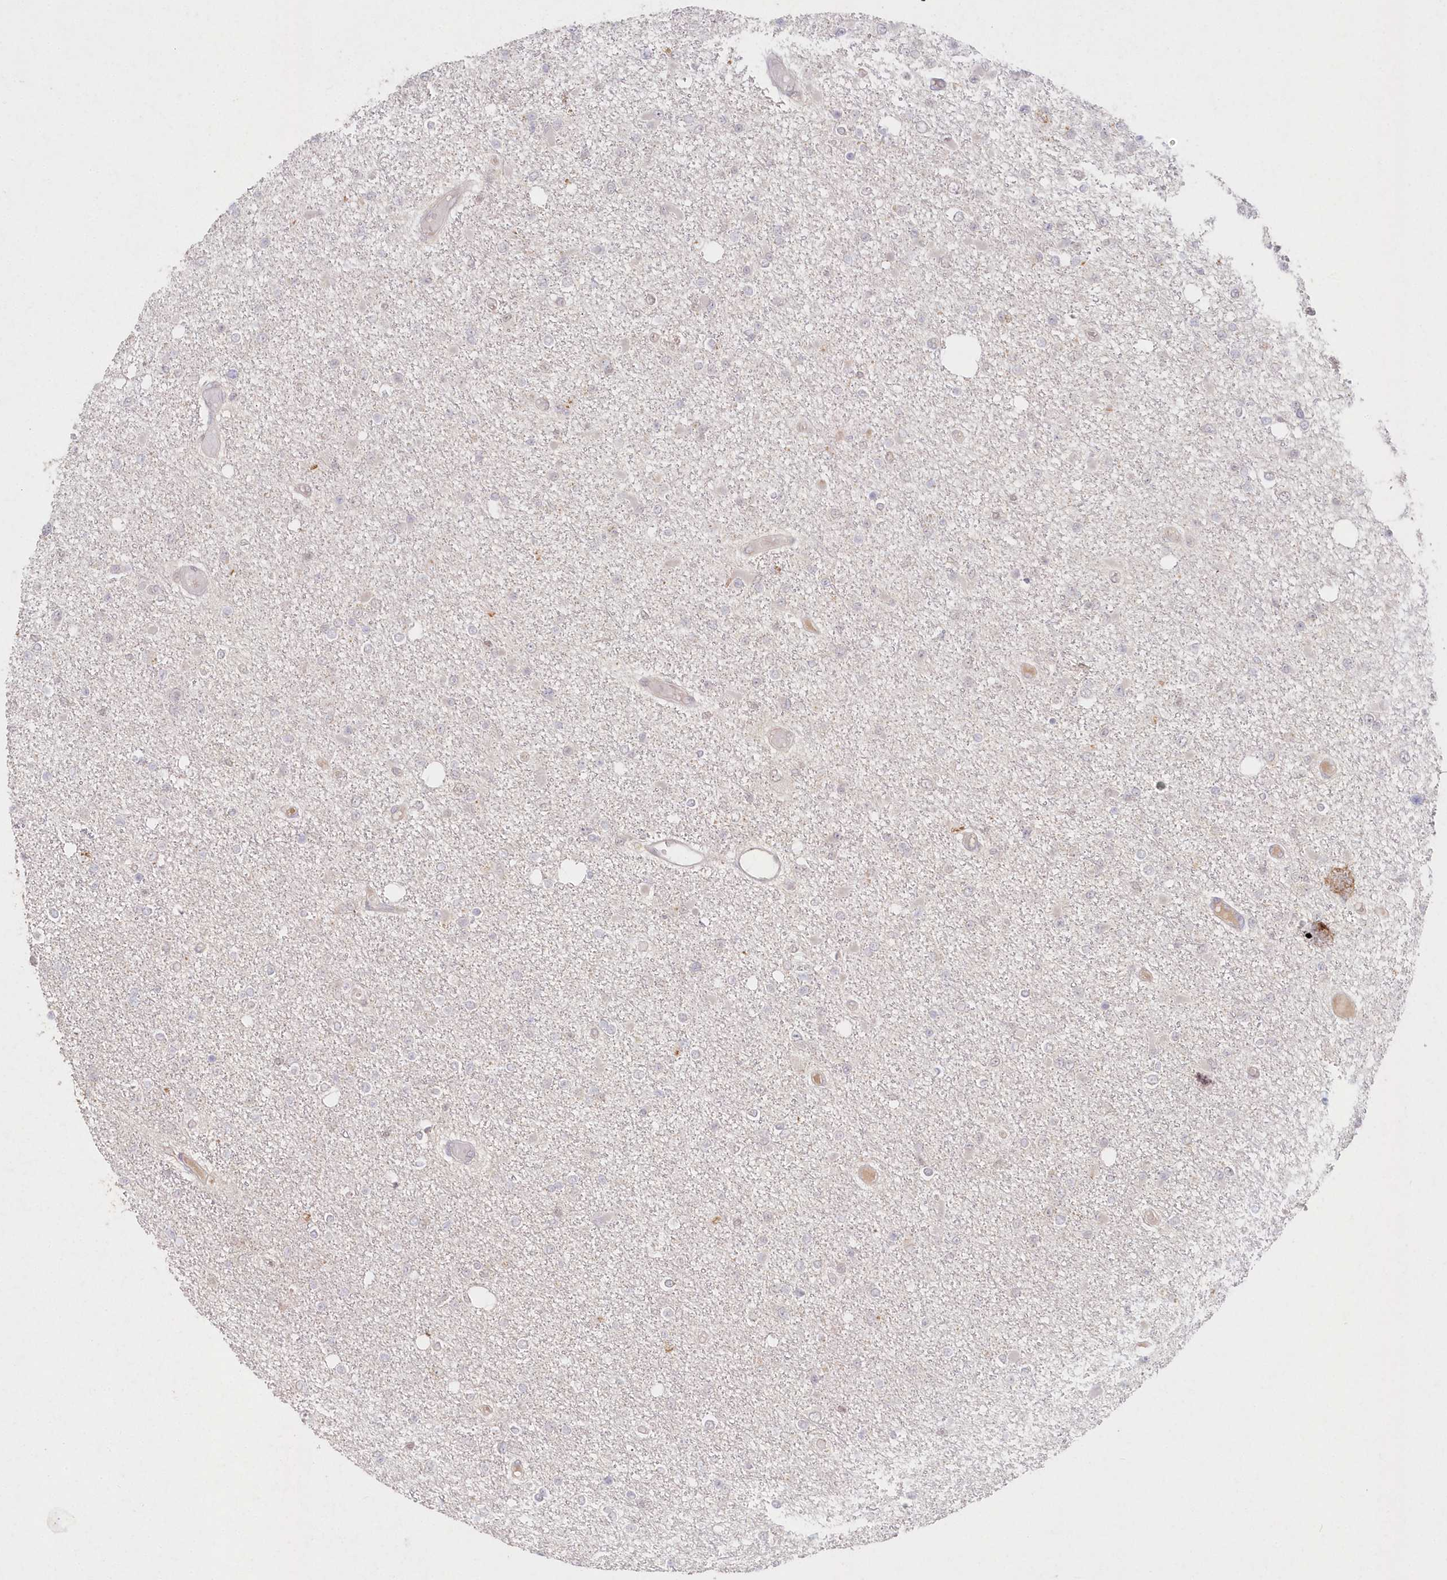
{"staining": {"intensity": "negative", "quantity": "none", "location": "none"}, "tissue": "glioma", "cell_type": "Tumor cells", "image_type": "cancer", "snomed": [{"axis": "morphology", "description": "Glioma, malignant, Low grade"}, {"axis": "topography", "description": "Brain"}], "caption": "Immunohistochemistry micrograph of glioma stained for a protein (brown), which demonstrates no expression in tumor cells. (Stains: DAB immunohistochemistry with hematoxylin counter stain, Microscopy: brightfield microscopy at high magnification).", "gene": "ASCC1", "patient": {"sex": "female", "age": 22}}